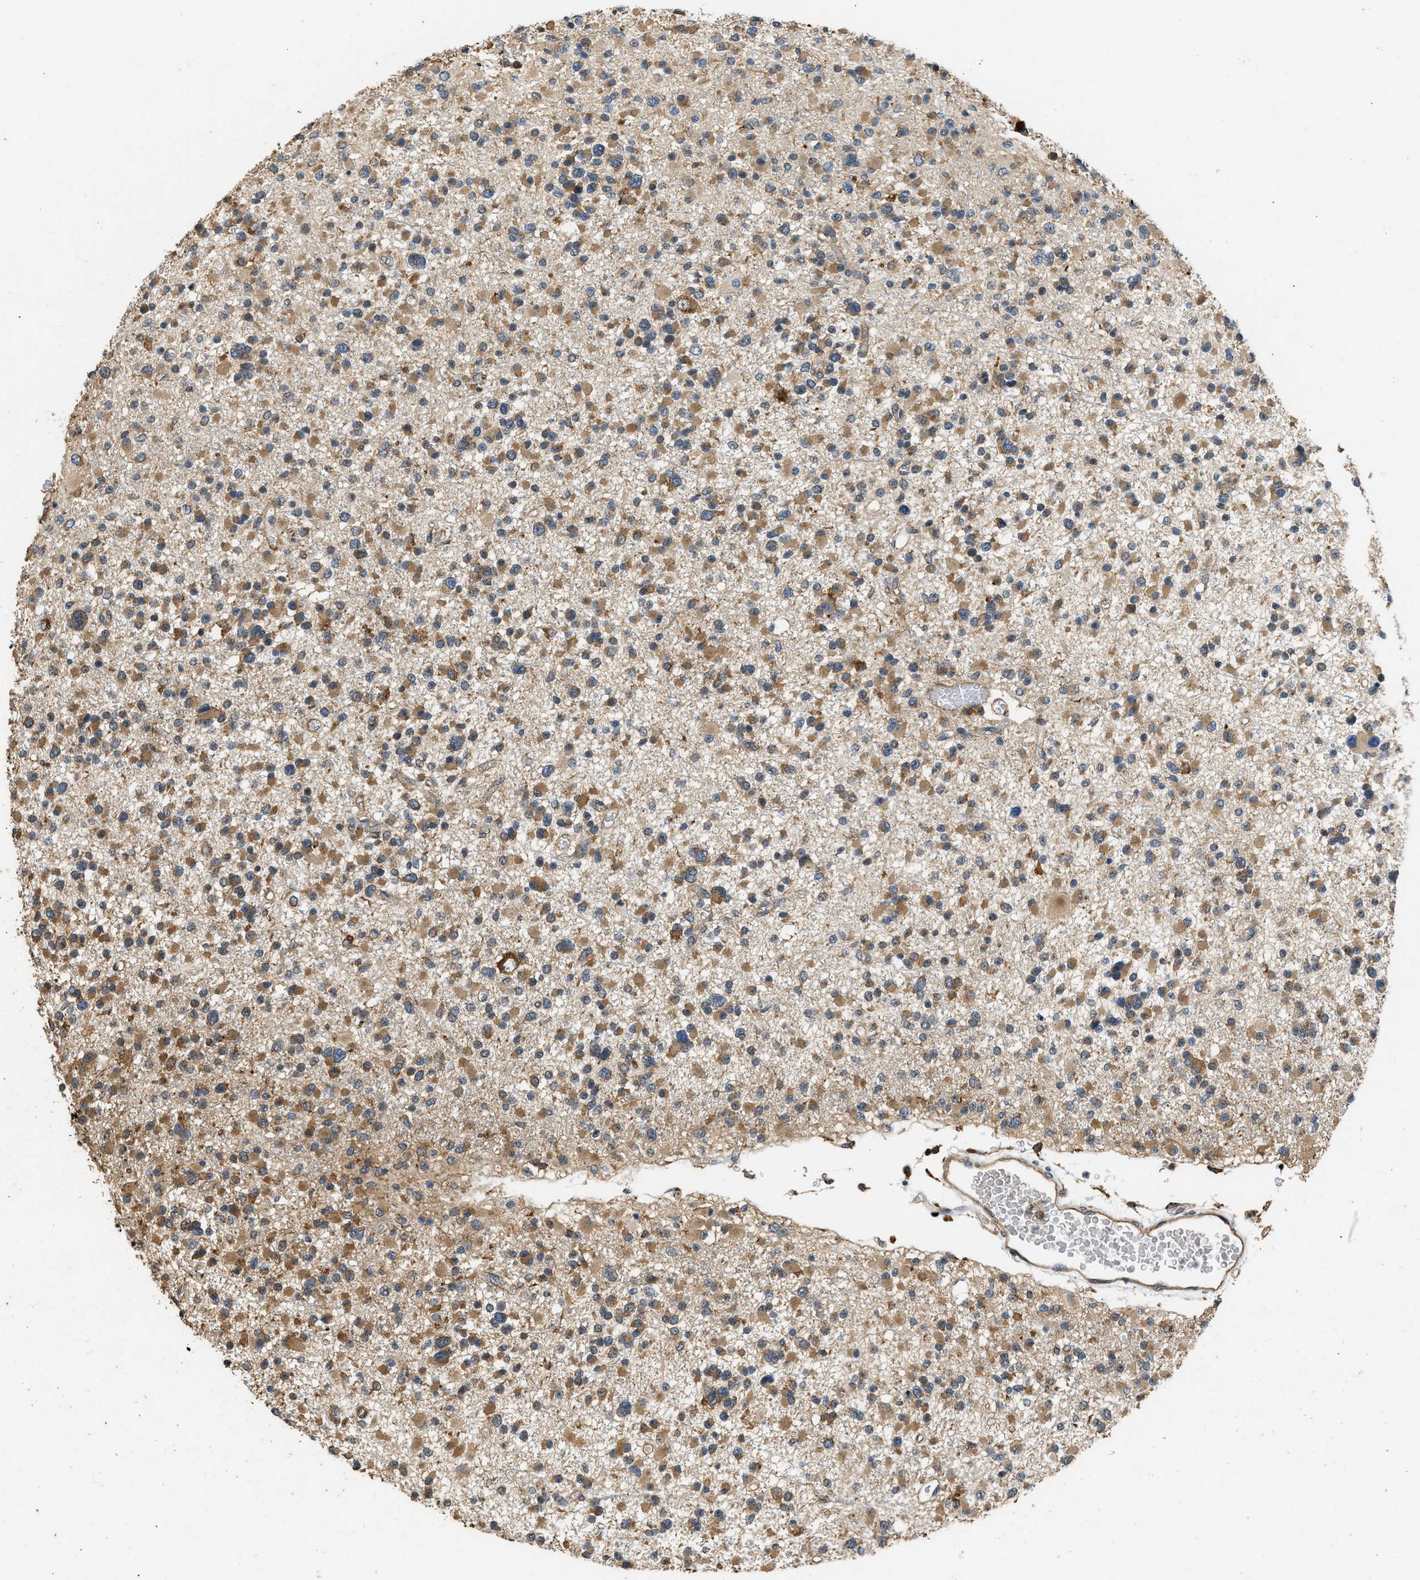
{"staining": {"intensity": "moderate", "quantity": ">75%", "location": "cytoplasmic/membranous"}, "tissue": "glioma", "cell_type": "Tumor cells", "image_type": "cancer", "snomed": [{"axis": "morphology", "description": "Glioma, malignant, Low grade"}, {"axis": "topography", "description": "Brain"}], "caption": "Tumor cells exhibit medium levels of moderate cytoplasmic/membranous staining in about >75% of cells in glioma.", "gene": "SLC36A4", "patient": {"sex": "female", "age": 22}}